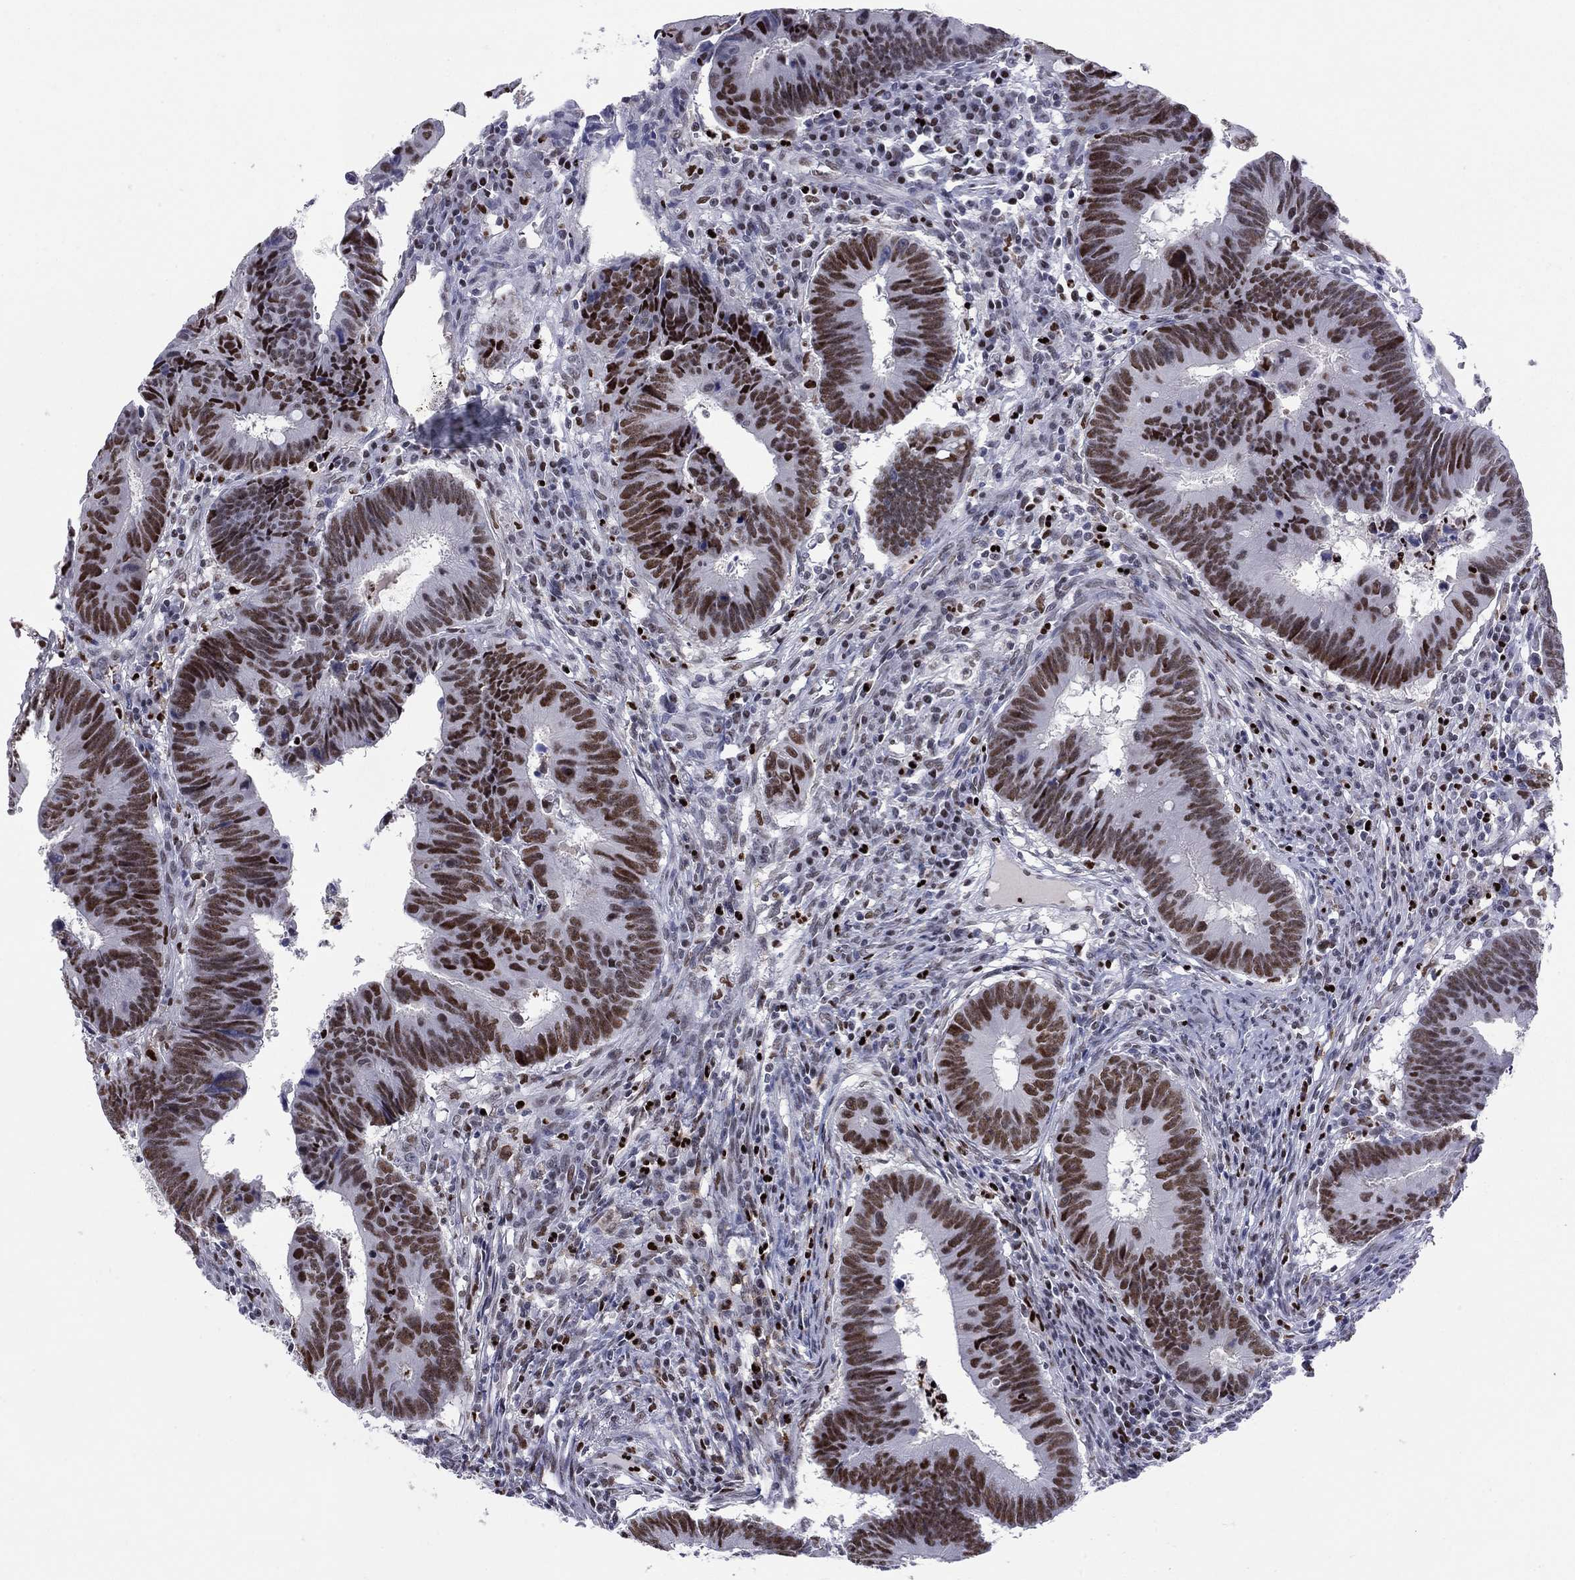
{"staining": {"intensity": "strong", "quantity": ">75%", "location": "nuclear"}, "tissue": "colorectal cancer", "cell_type": "Tumor cells", "image_type": "cancer", "snomed": [{"axis": "morphology", "description": "Adenocarcinoma, NOS"}, {"axis": "topography", "description": "Colon"}], "caption": "This is a histology image of immunohistochemistry (IHC) staining of colorectal cancer, which shows strong staining in the nuclear of tumor cells.", "gene": "PCGF3", "patient": {"sex": "female", "age": 87}}